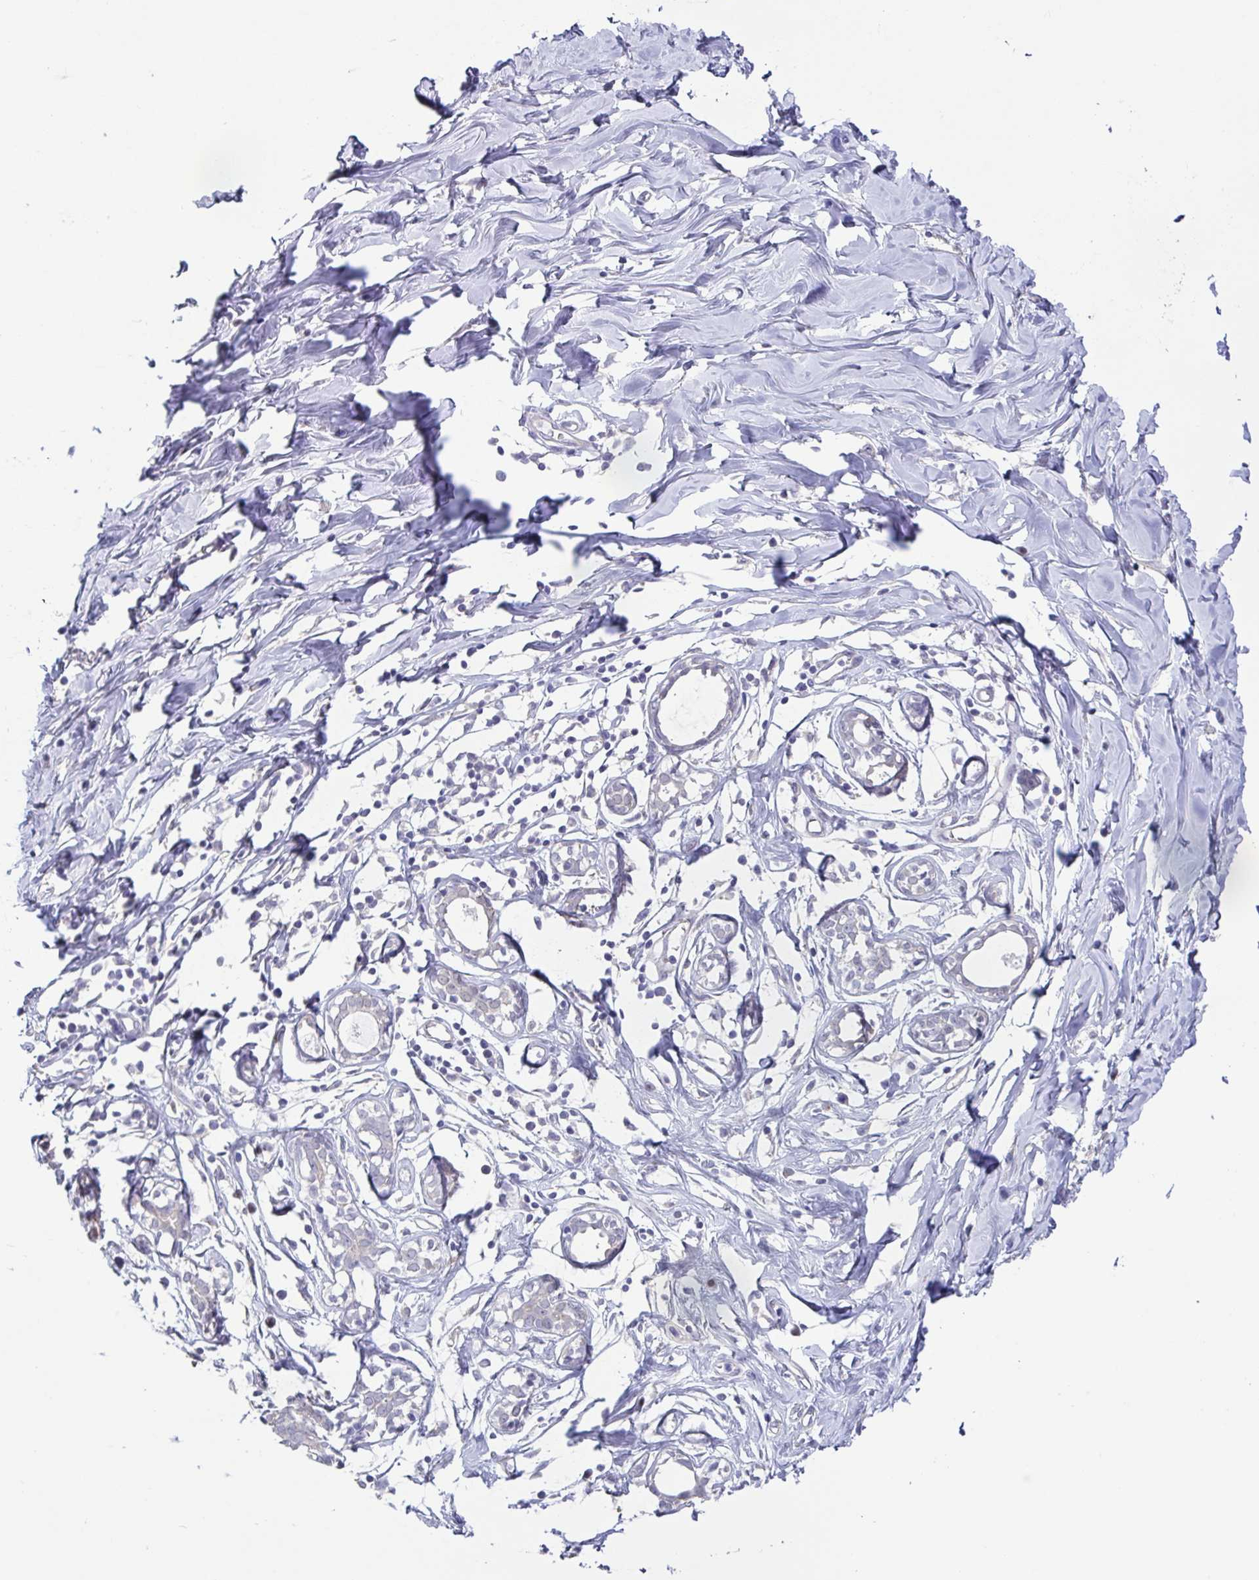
{"staining": {"intensity": "negative", "quantity": "none", "location": "none"}, "tissue": "breast", "cell_type": "Adipocytes", "image_type": "normal", "snomed": [{"axis": "morphology", "description": "Normal tissue, NOS"}, {"axis": "topography", "description": "Breast"}], "caption": "There is no significant staining in adipocytes of breast. (Stains: DAB IHC with hematoxylin counter stain, Microscopy: brightfield microscopy at high magnification).", "gene": "UBE2Q1", "patient": {"sex": "female", "age": 27}}